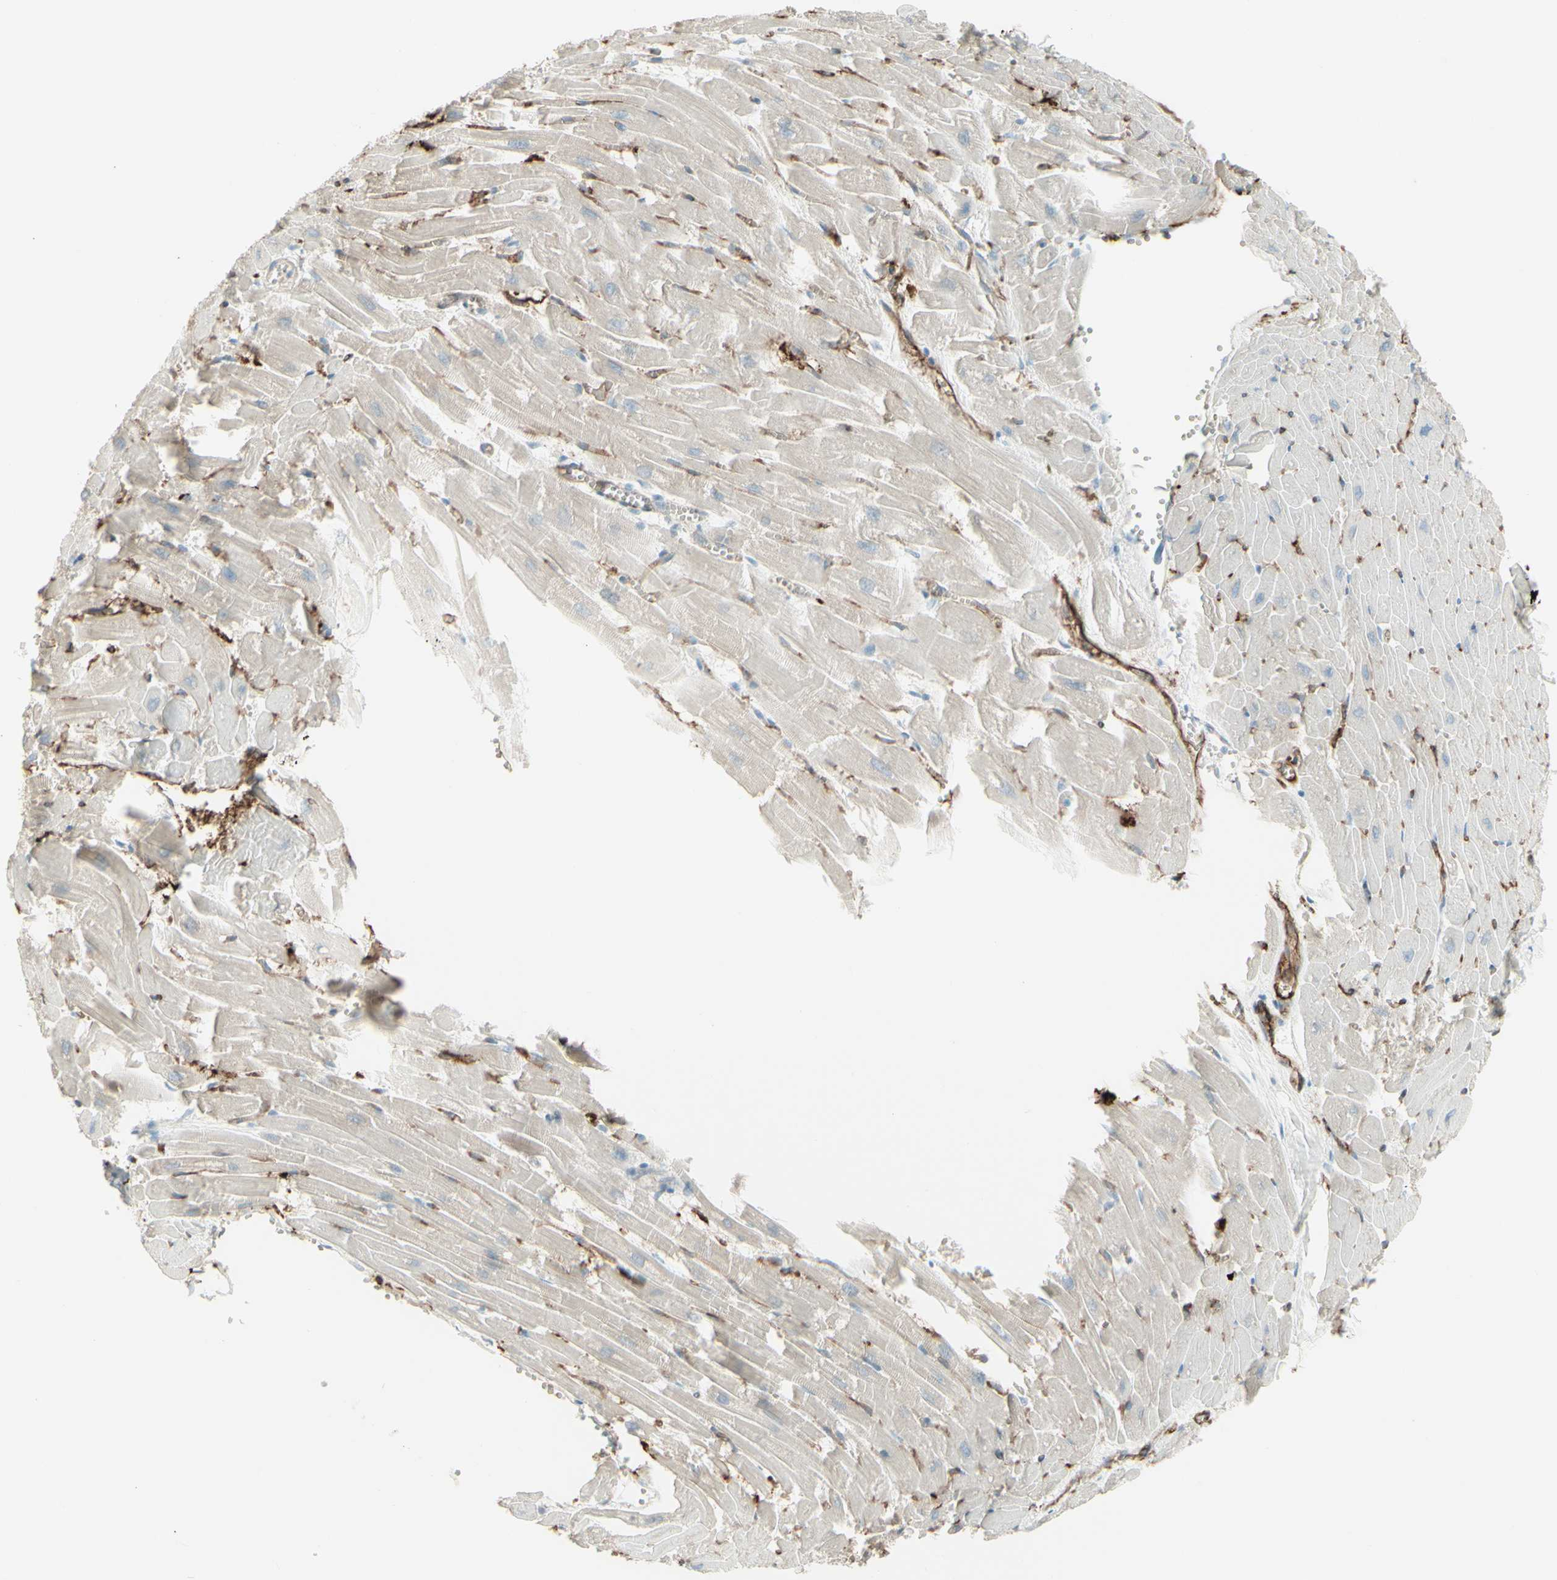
{"staining": {"intensity": "weak", "quantity": "<25%", "location": "cytoplasmic/membranous"}, "tissue": "heart muscle", "cell_type": "Cardiomyocytes", "image_type": "normal", "snomed": [{"axis": "morphology", "description": "Normal tissue, NOS"}, {"axis": "topography", "description": "Heart"}], "caption": "Immunohistochemistry image of normal heart muscle stained for a protein (brown), which displays no staining in cardiomyocytes. (Brightfield microscopy of DAB (3,3'-diaminobenzidine) immunohistochemistry at high magnification).", "gene": "HLA", "patient": {"sex": "female", "age": 19}}